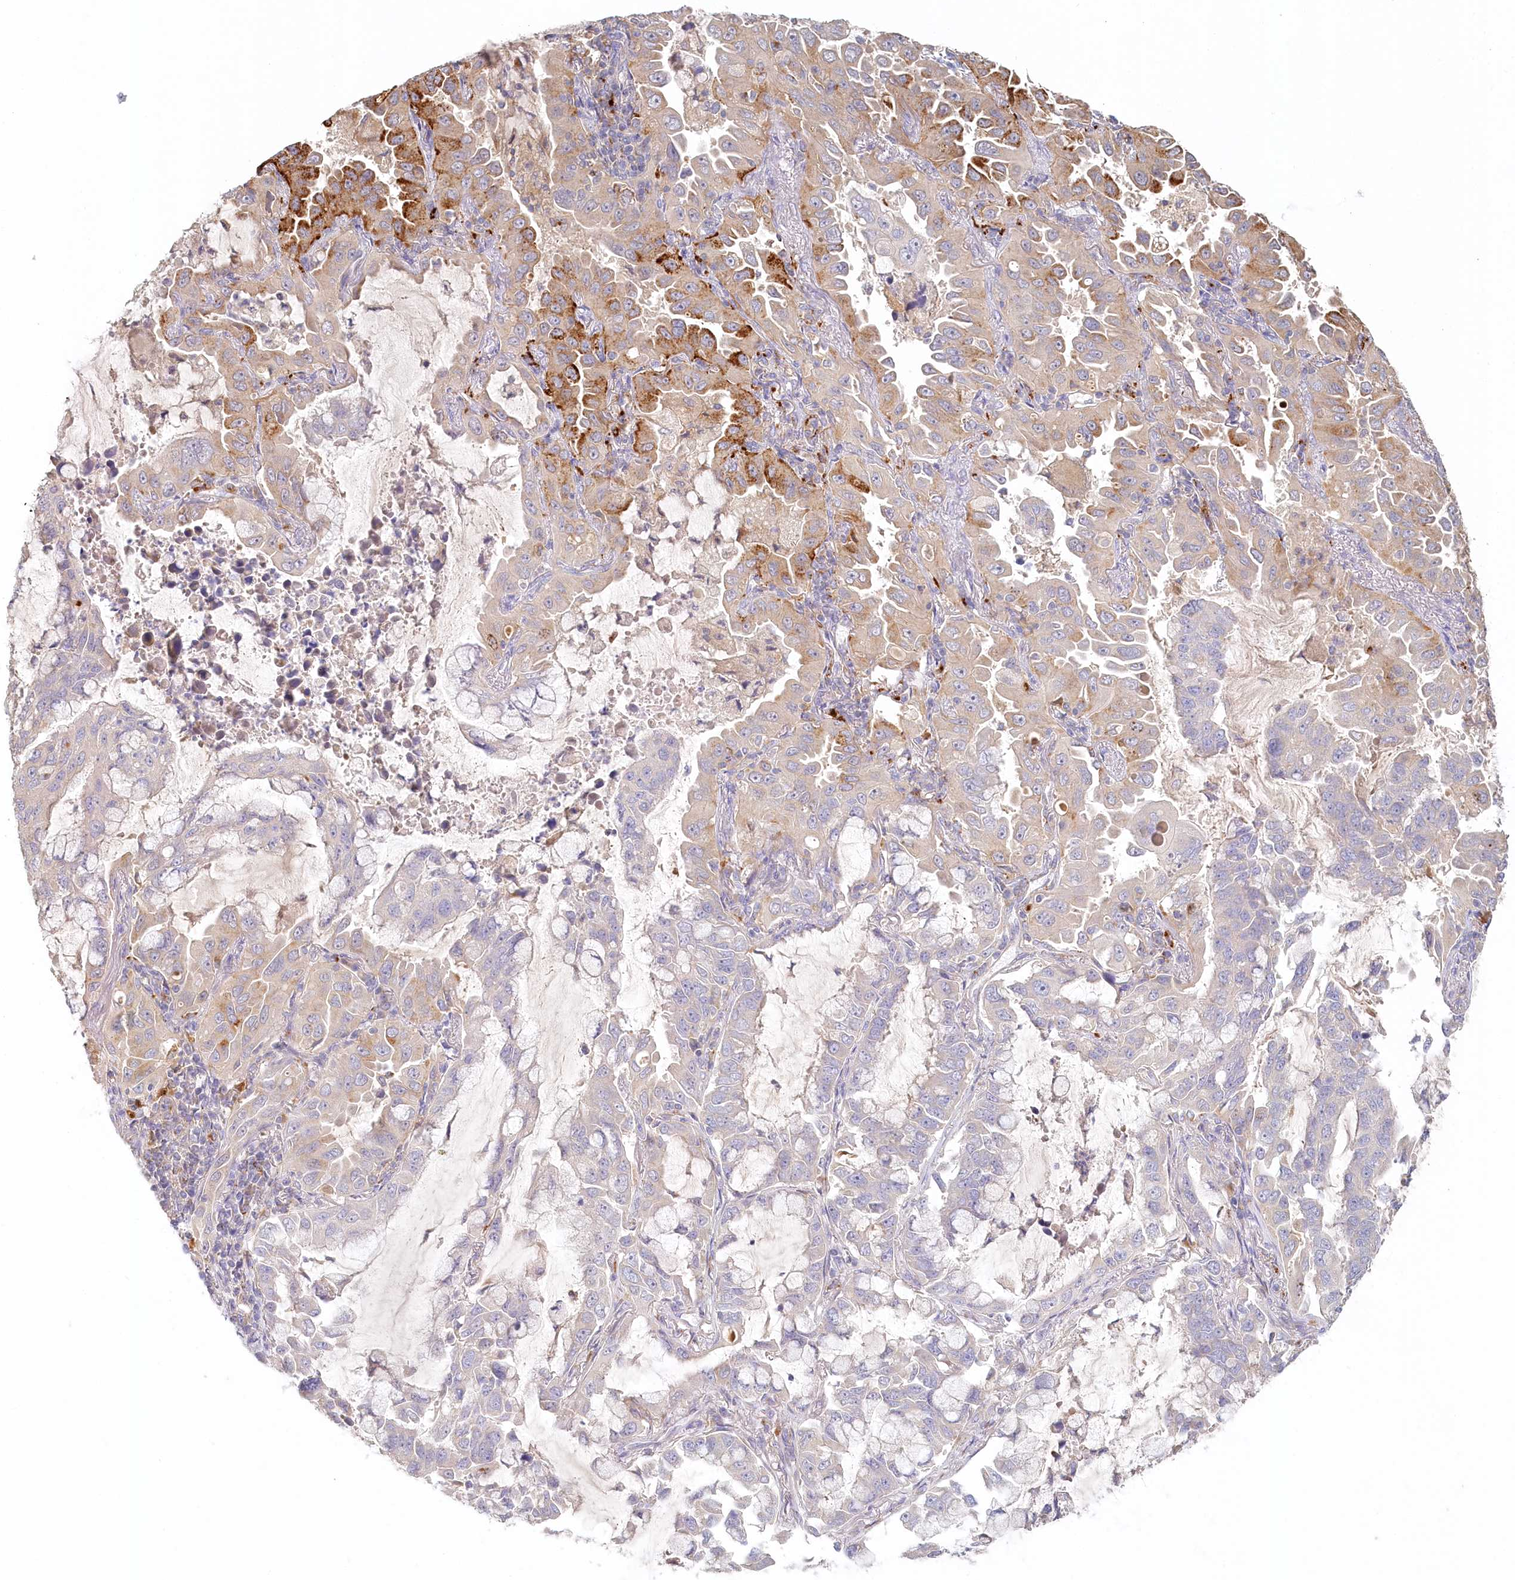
{"staining": {"intensity": "moderate", "quantity": "<25%", "location": "cytoplasmic/membranous"}, "tissue": "lung cancer", "cell_type": "Tumor cells", "image_type": "cancer", "snomed": [{"axis": "morphology", "description": "Adenocarcinoma, NOS"}, {"axis": "topography", "description": "Lung"}], "caption": "The histopathology image reveals immunohistochemical staining of lung cancer (adenocarcinoma). There is moderate cytoplasmic/membranous positivity is seen in about <25% of tumor cells. (Brightfield microscopy of DAB IHC at high magnification).", "gene": "VSIG1", "patient": {"sex": "male", "age": 64}}